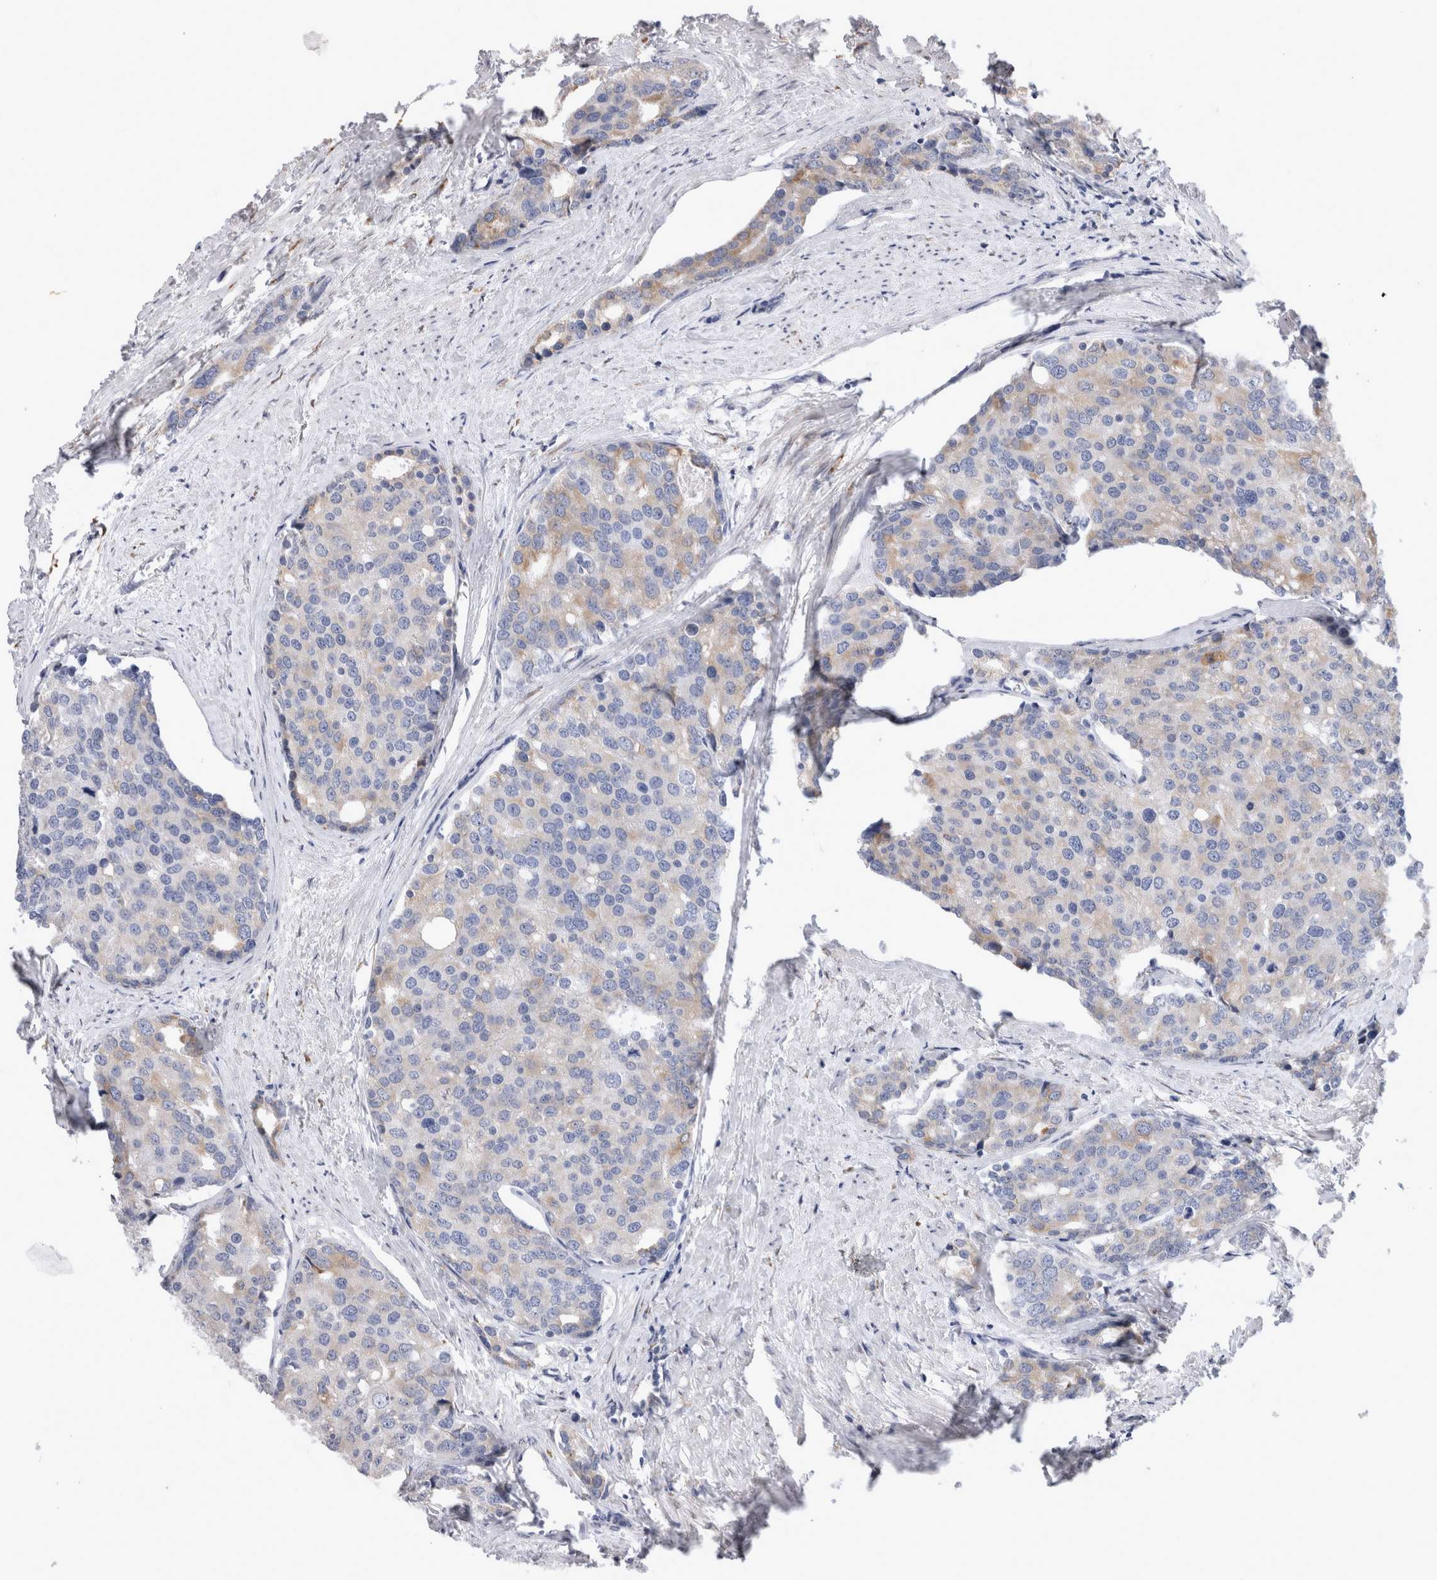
{"staining": {"intensity": "moderate", "quantity": "<25%", "location": "cytoplasmic/membranous"}, "tissue": "prostate cancer", "cell_type": "Tumor cells", "image_type": "cancer", "snomed": [{"axis": "morphology", "description": "Adenocarcinoma, High grade"}, {"axis": "topography", "description": "Prostate"}], "caption": "DAB immunohistochemical staining of adenocarcinoma (high-grade) (prostate) displays moderate cytoplasmic/membranous protein staining in about <25% of tumor cells.", "gene": "VCPIP1", "patient": {"sex": "male", "age": 50}}